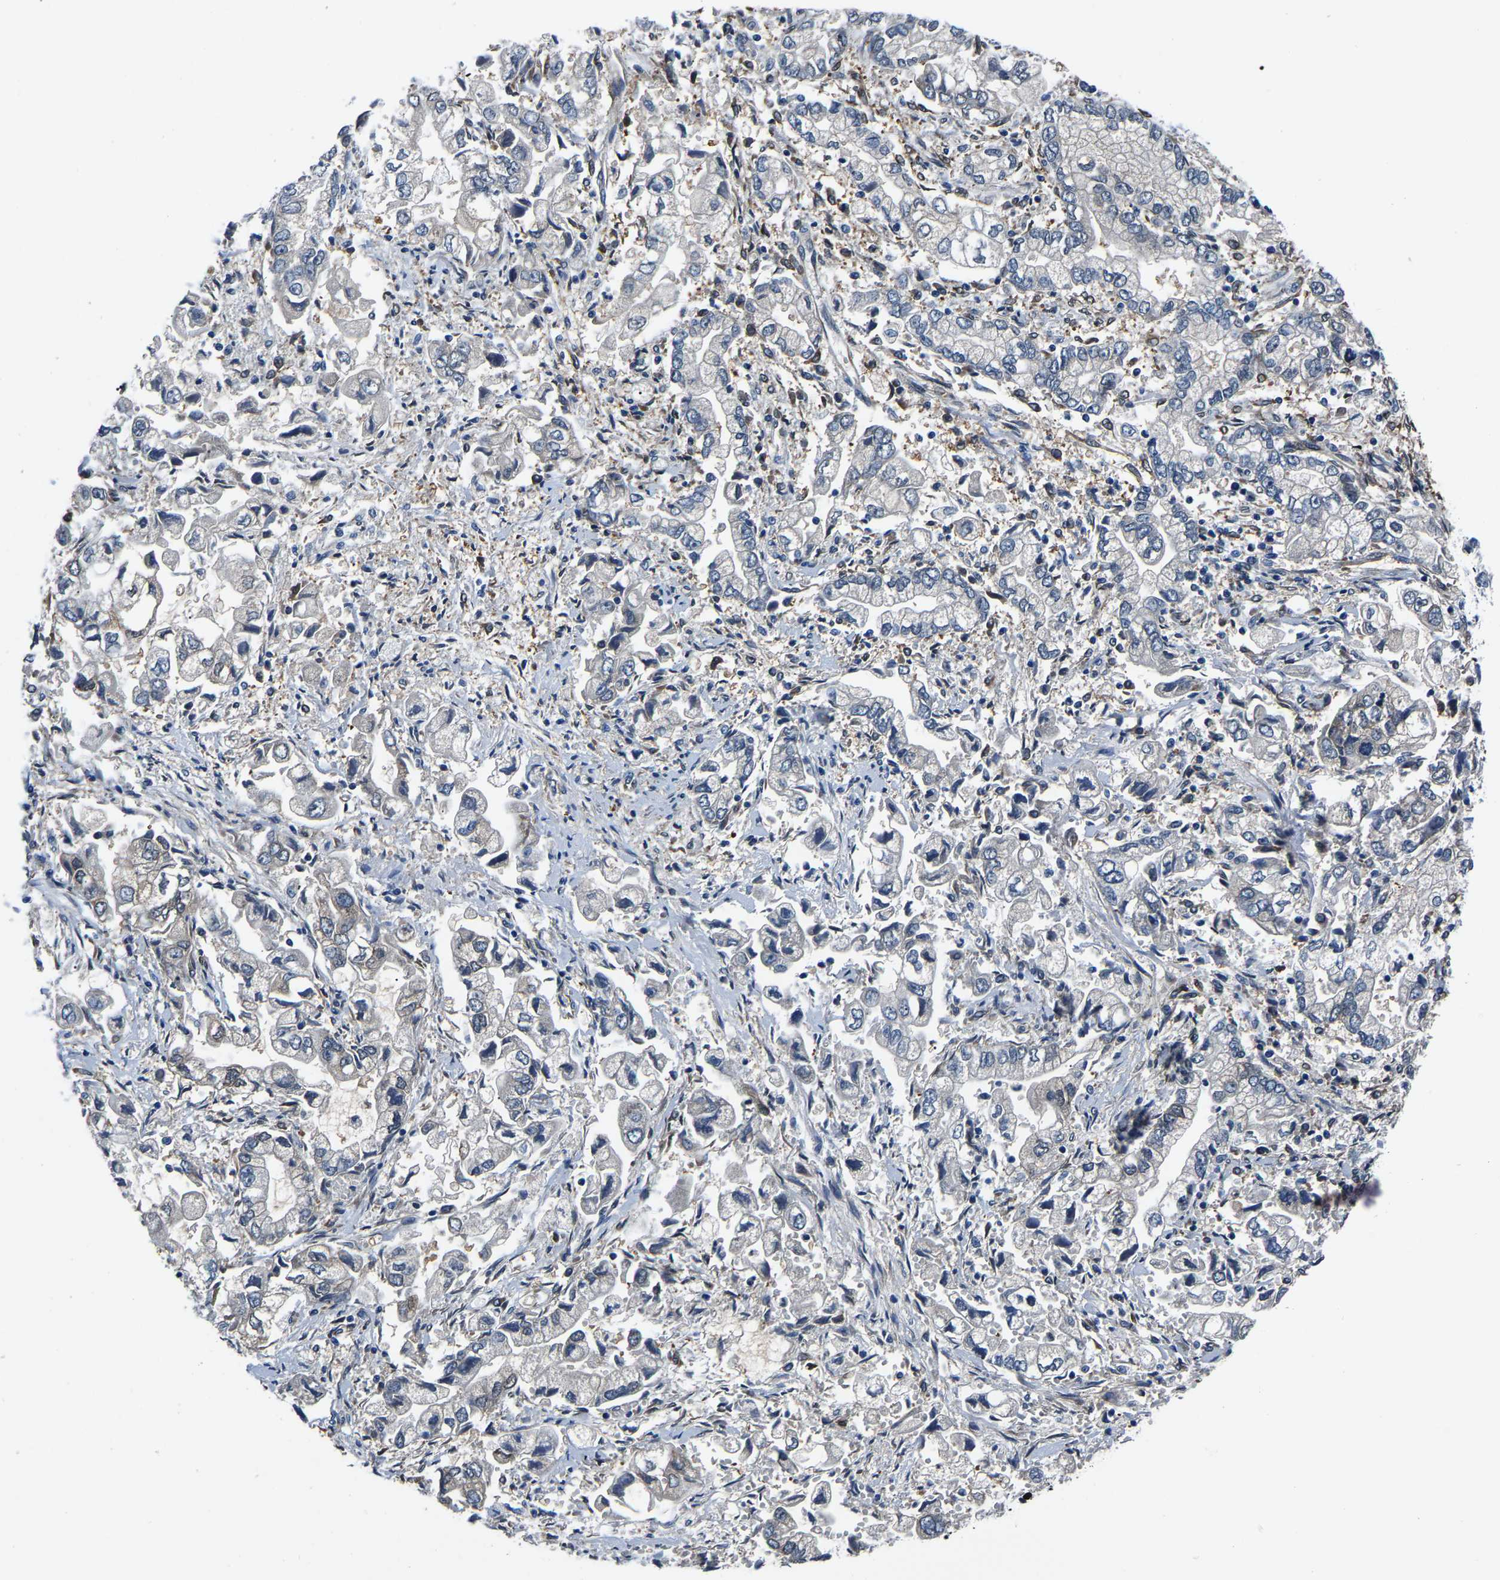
{"staining": {"intensity": "negative", "quantity": "none", "location": "none"}, "tissue": "stomach cancer", "cell_type": "Tumor cells", "image_type": "cancer", "snomed": [{"axis": "morphology", "description": "Normal tissue, NOS"}, {"axis": "morphology", "description": "Adenocarcinoma, NOS"}, {"axis": "topography", "description": "Stomach"}], "caption": "This image is of adenocarcinoma (stomach) stained with immunohistochemistry (IHC) to label a protein in brown with the nuclei are counter-stained blue. There is no staining in tumor cells. (Stains: DAB IHC with hematoxylin counter stain, Microscopy: brightfield microscopy at high magnification).", "gene": "S100A13", "patient": {"sex": "male", "age": 62}}